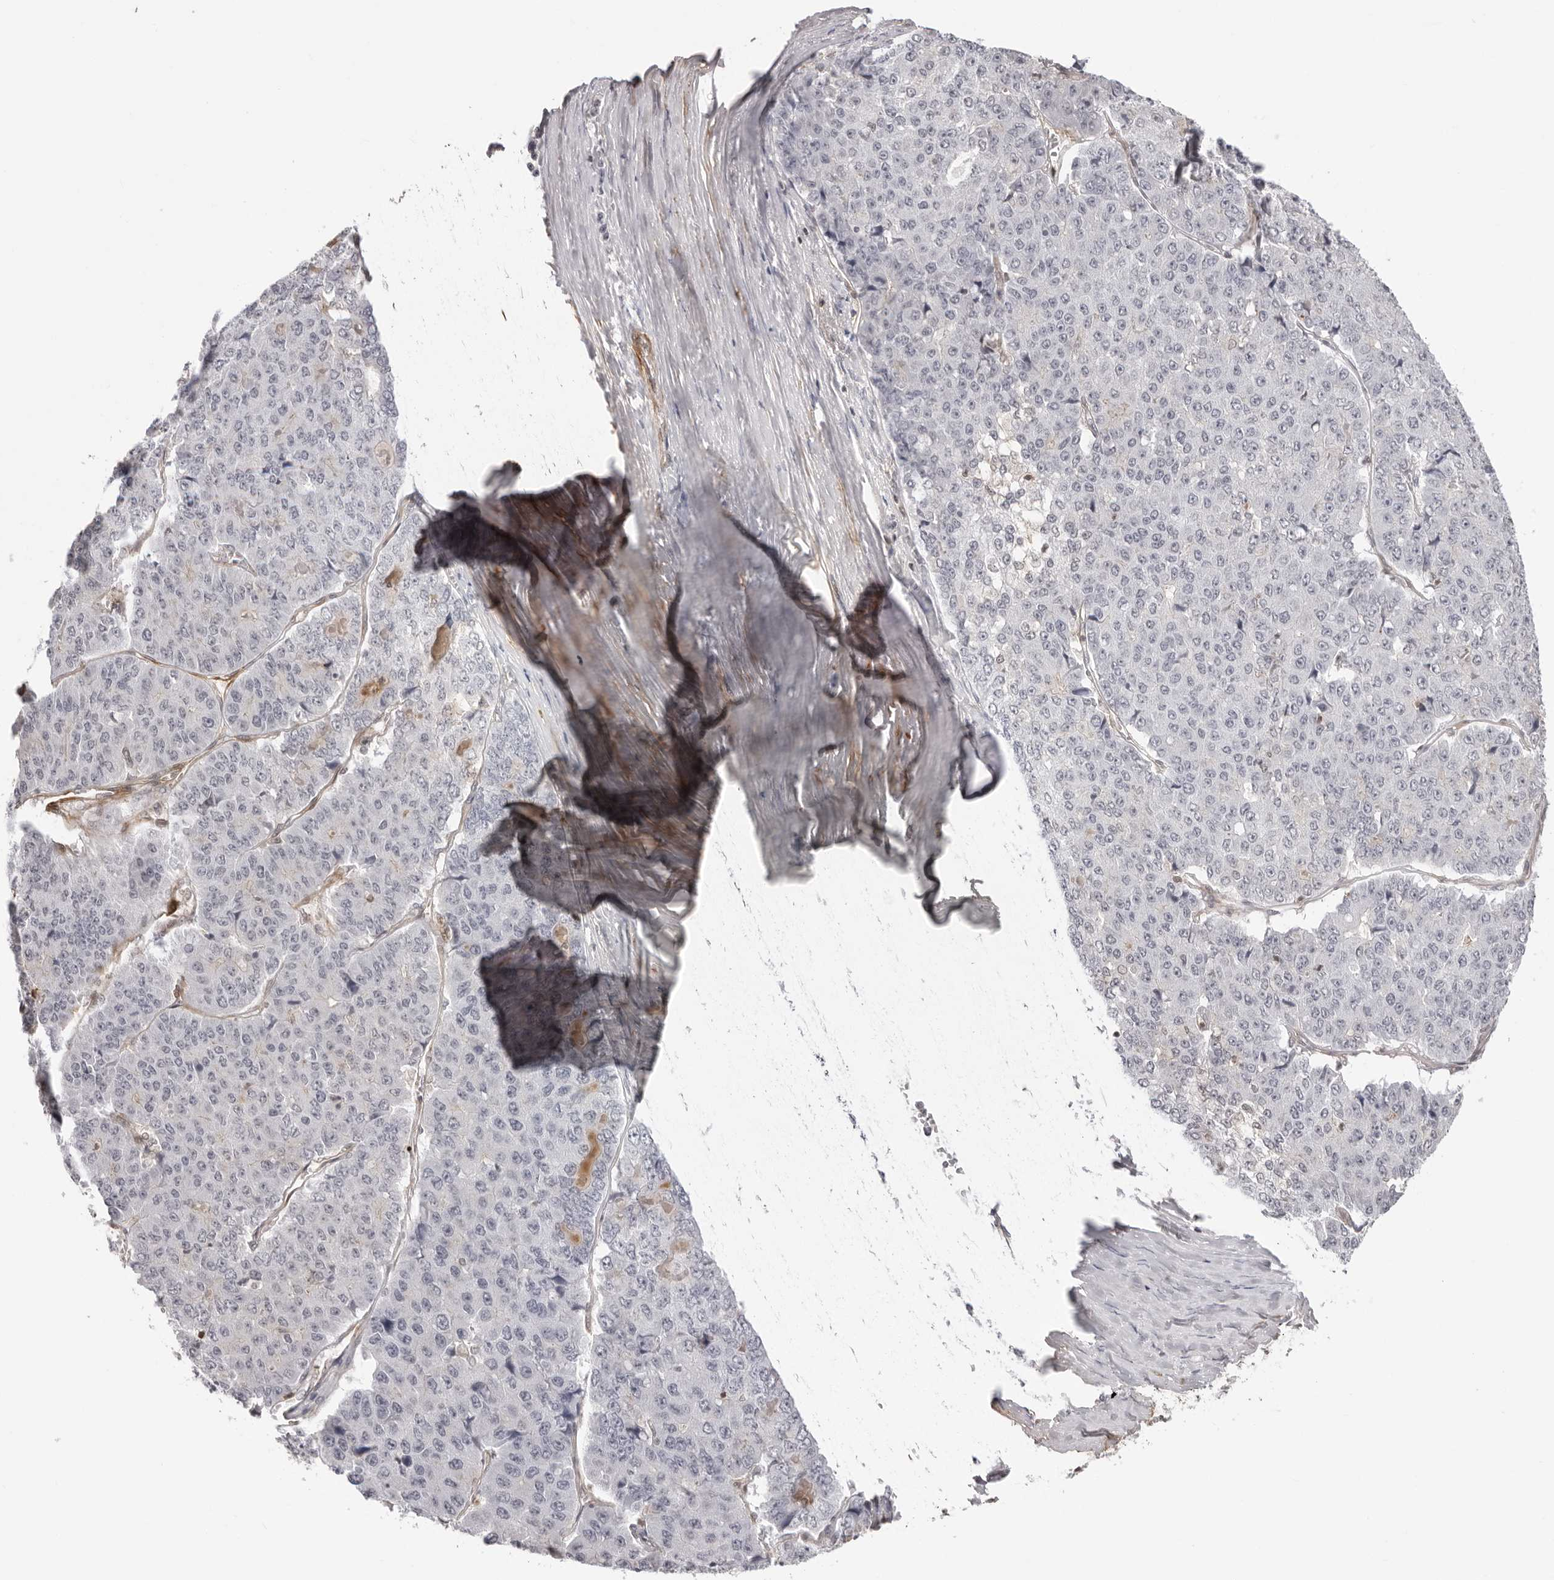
{"staining": {"intensity": "negative", "quantity": "none", "location": "none"}, "tissue": "pancreatic cancer", "cell_type": "Tumor cells", "image_type": "cancer", "snomed": [{"axis": "morphology", "description": "Adenocarcinoma, NOS"}, {"axis": "topography", "description": "Pancreas"}], "caption": "Tumor cells are negative for protein expression in human pancreatic adenocarcinoma. (Stains: DAB (3,3'-diaminobenzidine) IHC with hematoxylin counter stain, Microscopy: brightfield microscopy at high magnification).", "gene": "UNK", "patient": {"sex": "male", "age": 50}}